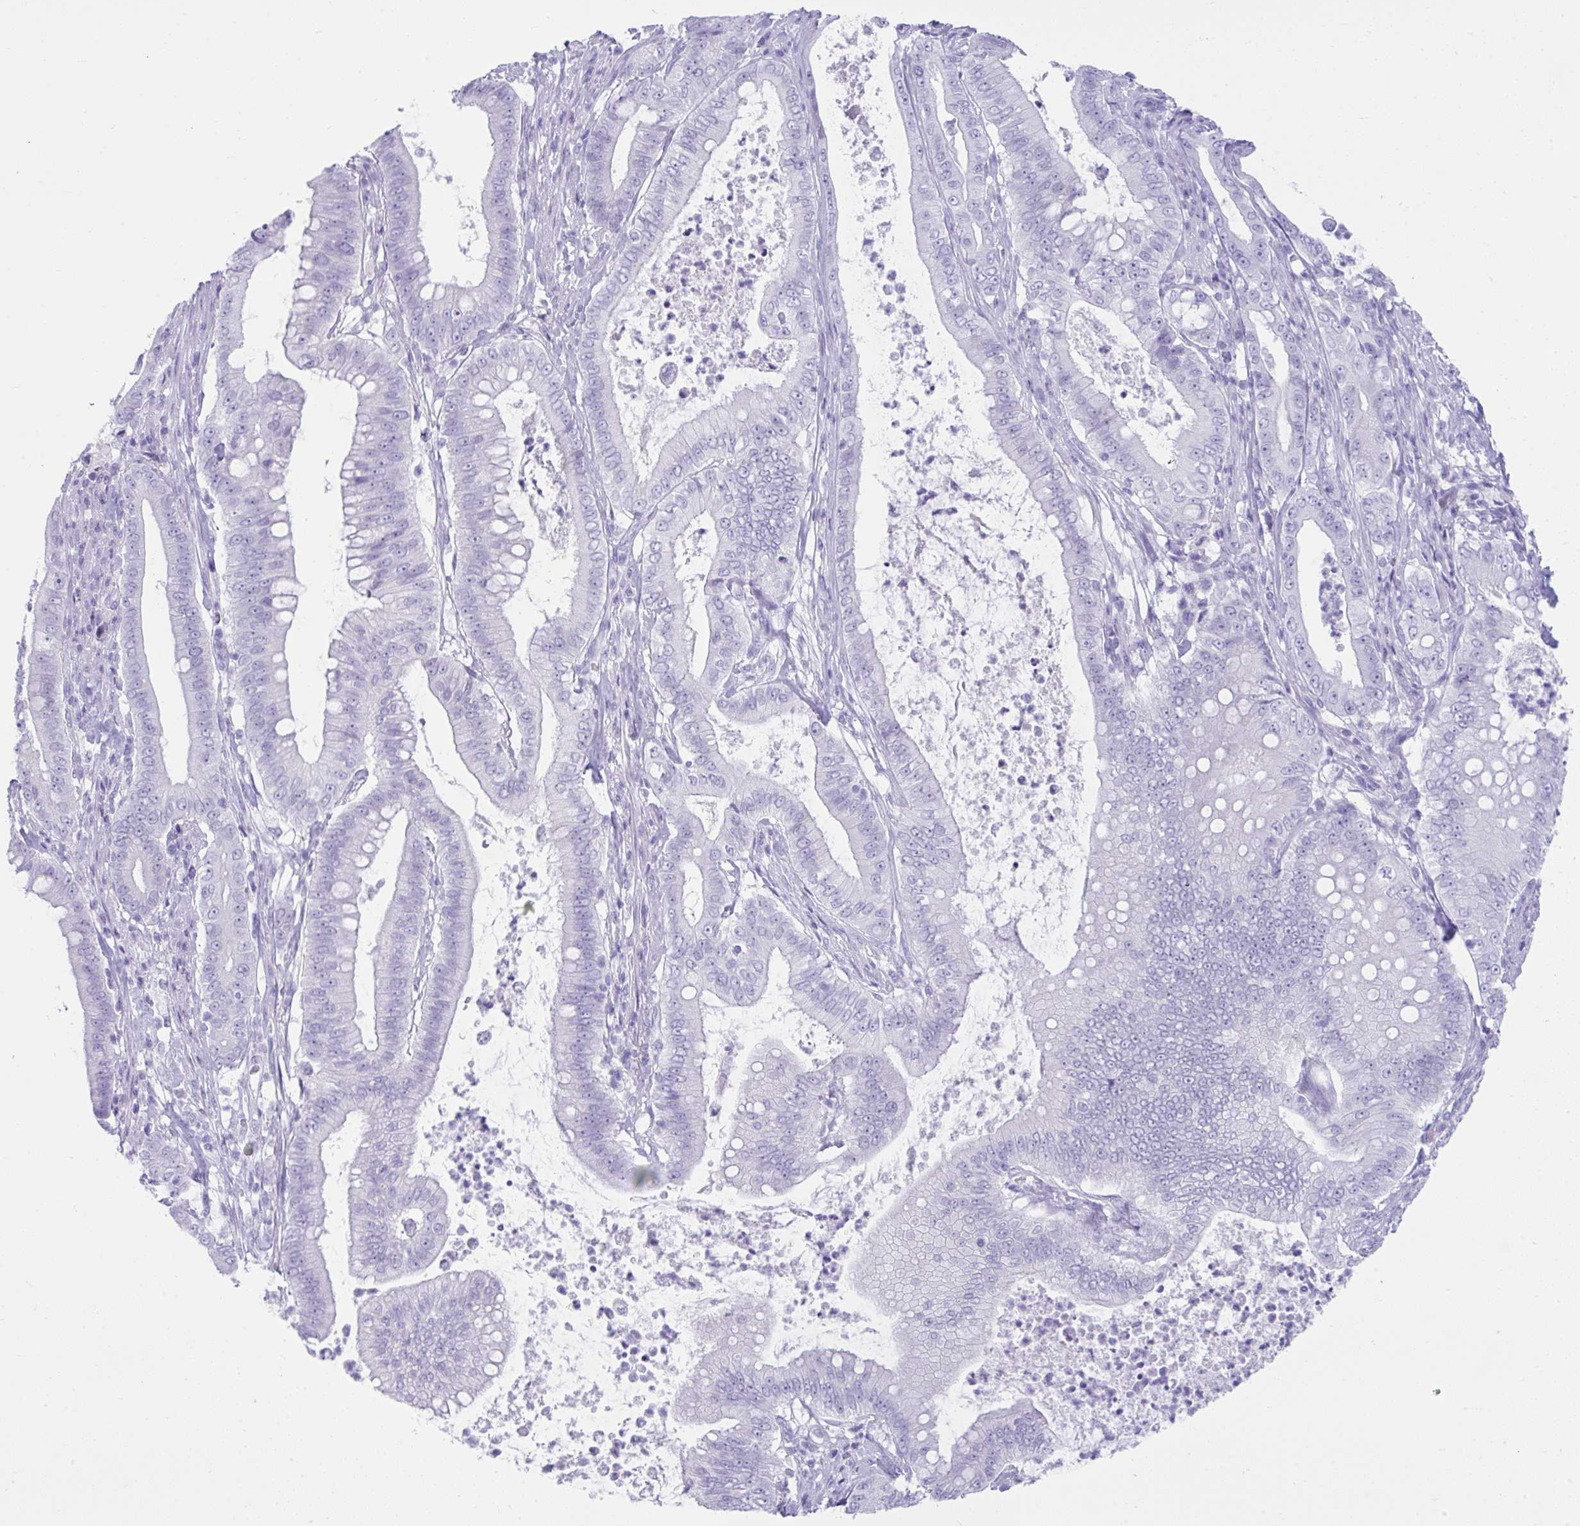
{"staining": {"intensity": "negative", "quantity": "none", "location": "none"}, "tissue": "pancreatic cancer", "cell_type": "Tumor cells", "image_type": "cancer", "snomed": [{"axis": "morphology", "description": "Adenocarcinoma, NOS"}, {"axis": "topography", "description": "Pancreas"}], "caption": "Image shows no protein staining in tumor cells of pancreatic cancer (adenocarcinoma) tissue.", "gene": "PSCA", "patient": {"sex": "male", "age": 71}}